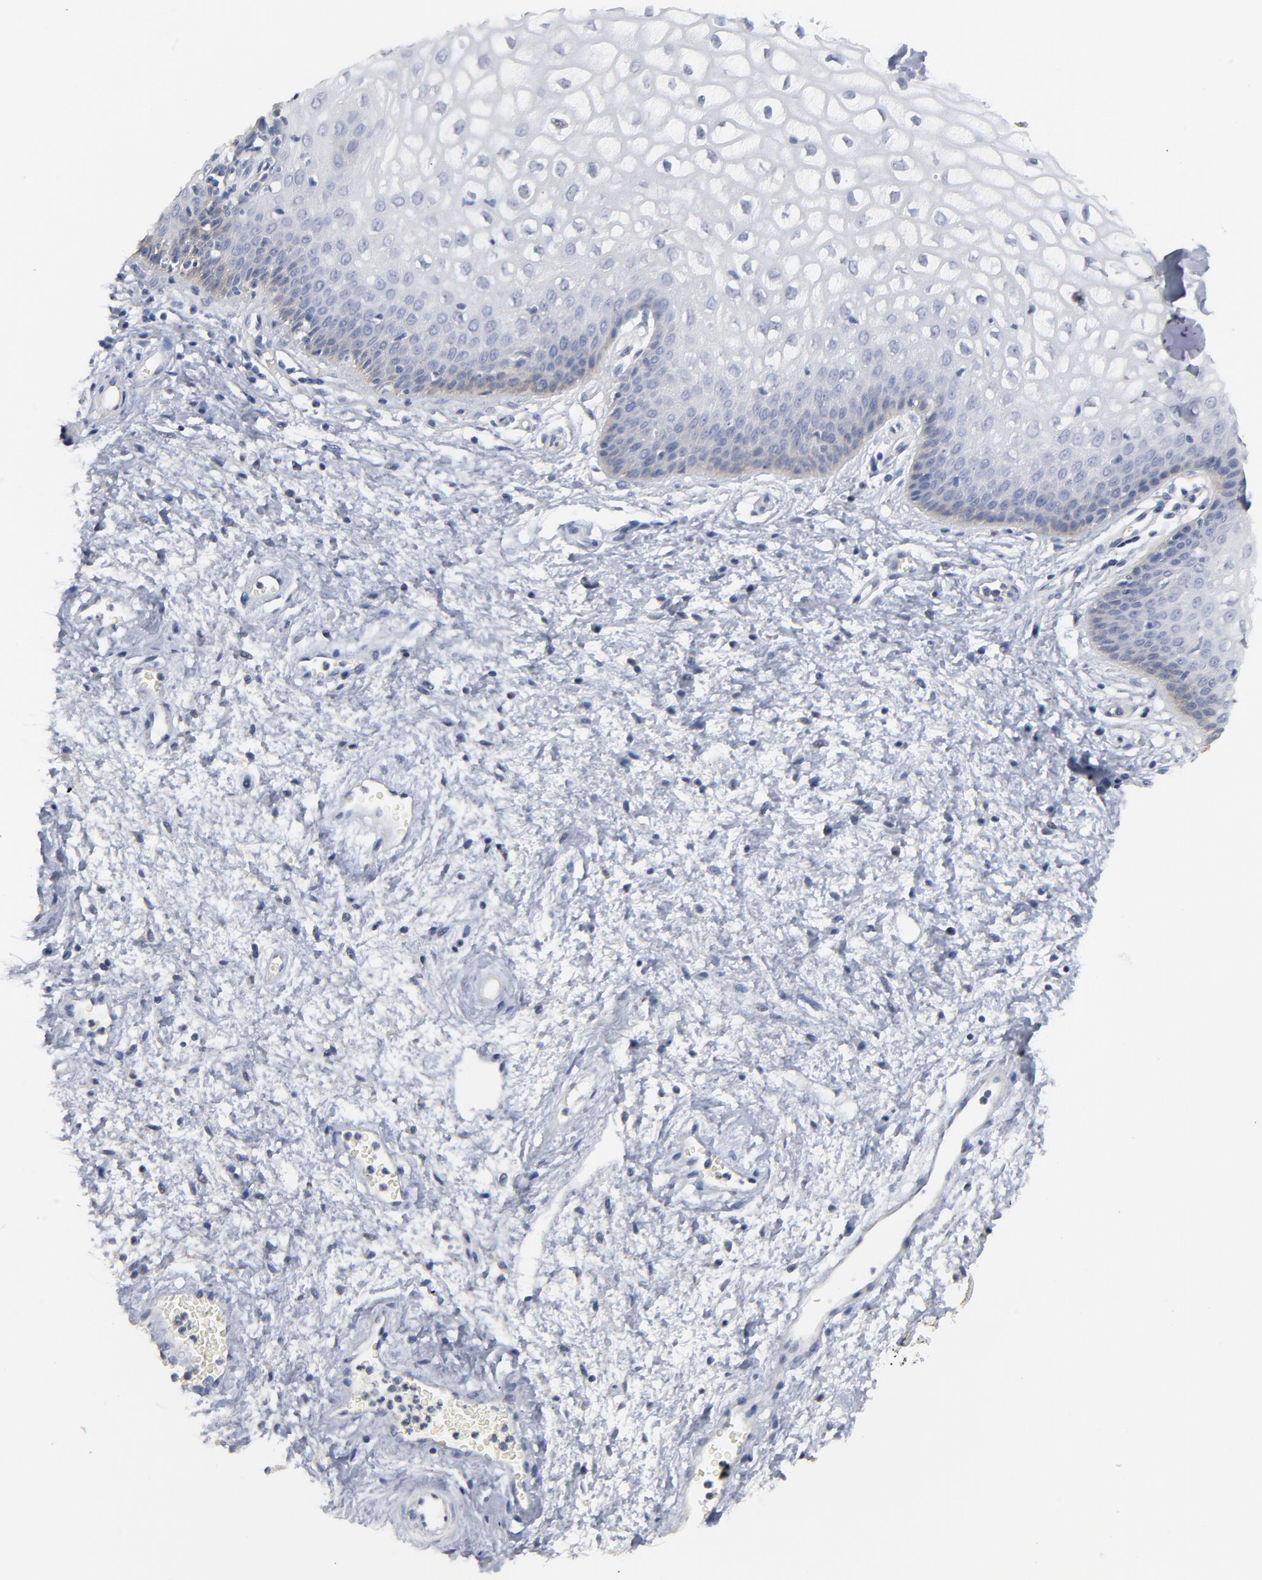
{"staining": {"intensity": "moderate", "quantity": "<25%", "location": "cytoplasmic/membranous"}, "tissue": "vagina", "cell_type": "Squamous epithelial cells", "image_type": "normal", "snomed": [{"axis": "morphology", "description": "Normal tissue, NOS"}, {"axis": "topography", "description": "Vagina"}], "caption": "Protein staining exhibits moderate cytoplasmic/membranous positivity in approximately <25% of squamous epithelial cells in unremarkable vagina. The protein of interest is stained brown, and the nuclei are stained in blue (DAB (3,3'-diaminobenzidine) IHC with brightfield microscopy, high magnification).", "gene": "SLC16A1", "patient": {"sex": "female", "age": 34}}